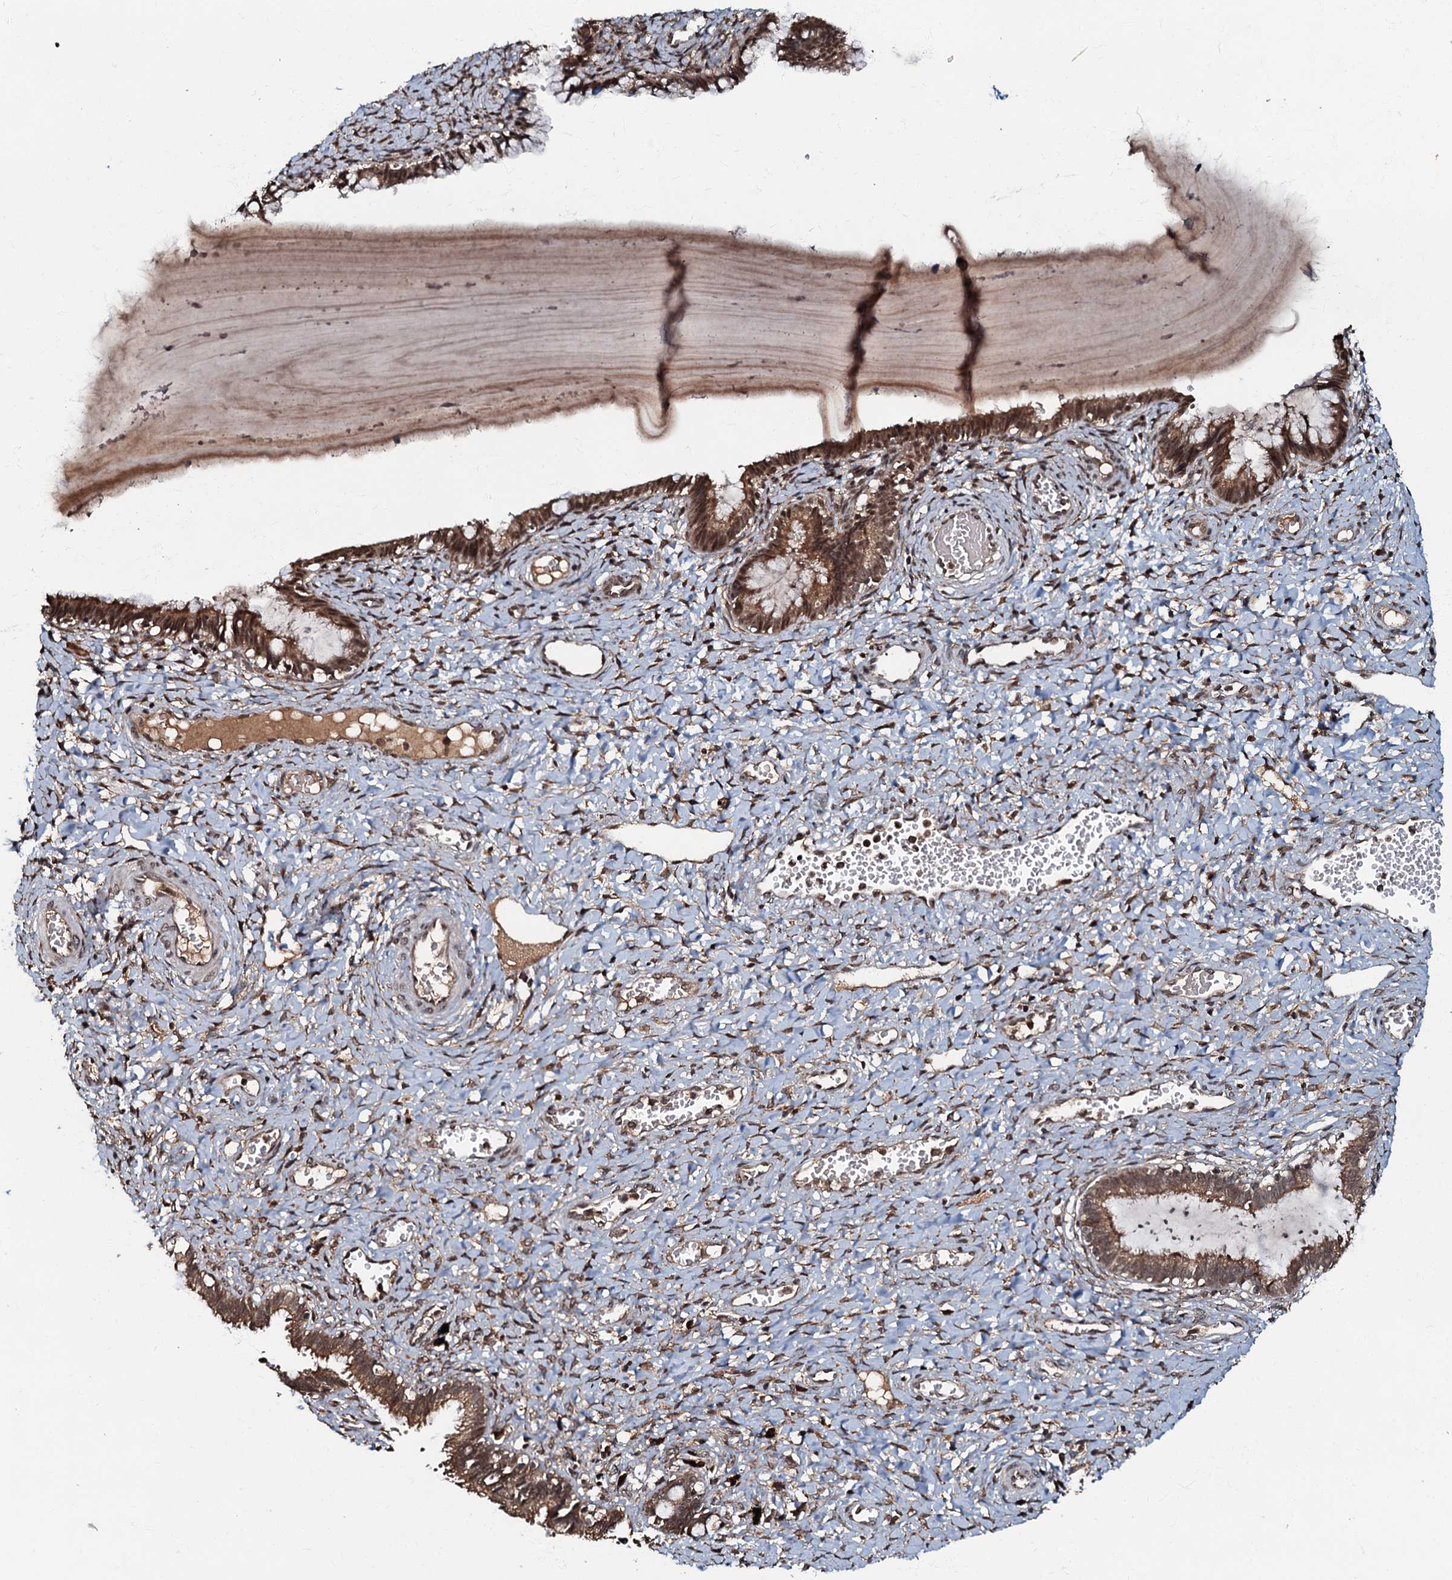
{"staining": {"intensity": "moderate", "quantity": ">75%", "location": "cytoplasmic/membranous,nuclear"}, "tissue": "cervix", "cell_type": "Glandular cells", "image_type": "normal", "snomed": [{"axis": "morphology", "description": "Normal tissue, NOS"}, {"axis": "morphology", "description": "Adenocarcinoma, NOS"}, {"axis": "topography", "description": "Cervix"}], "caption": "Cervix stained for a protein (brown) exhibits moderate cytoplasmic/membranous,nuclear positive staining in approximately >75% of glandular cells.", "gene": "C18orf32", "patient": {"sex": "female", "age": 29}}